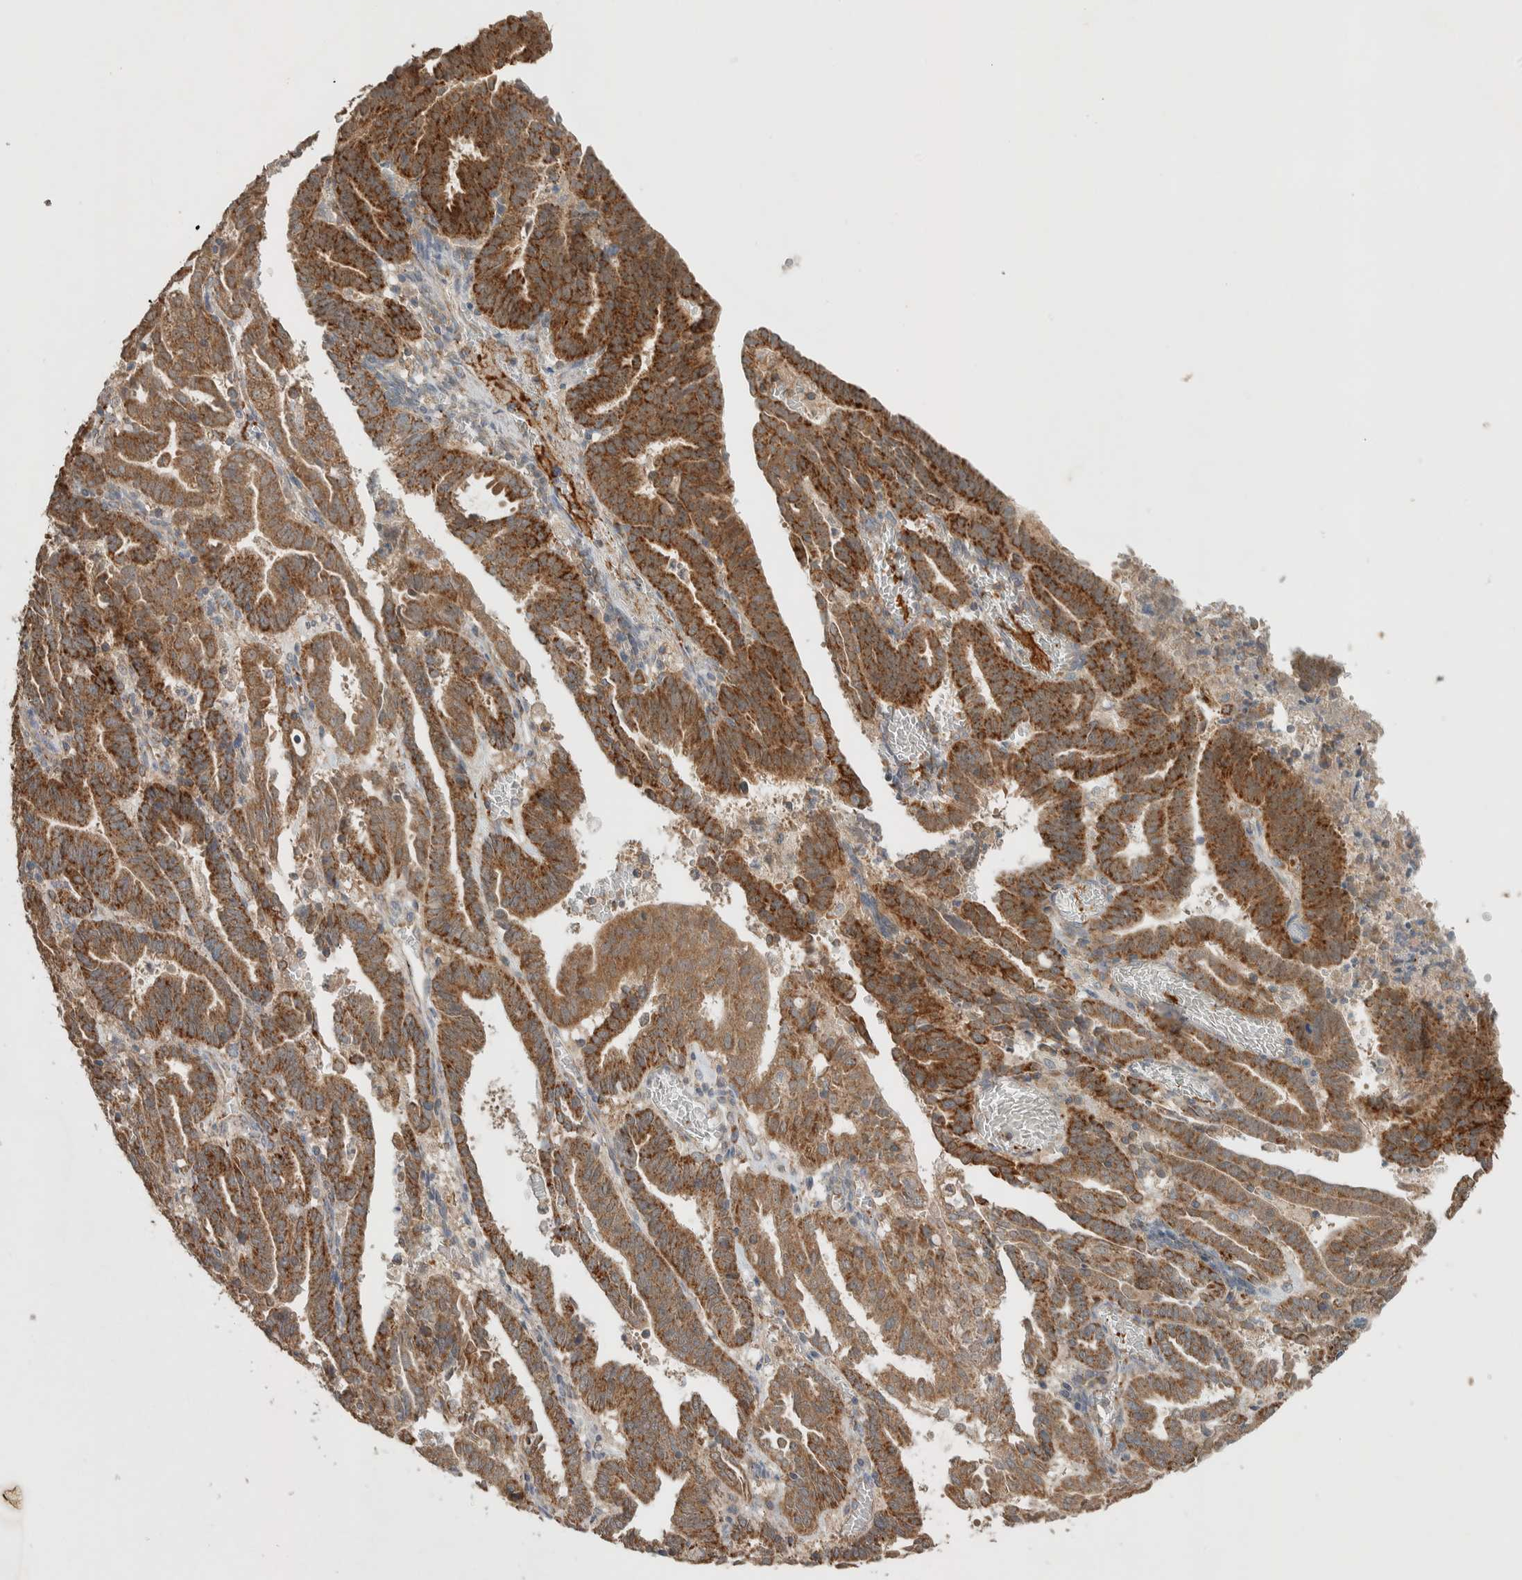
{"staining": {"intensity": "moderate", "quantity": ">75%", "location": "cytoplasmic/membranous"}, "tissue": "endometrial cancer", "cell_type": "Tumor cells", "image_type": "cancer", "snomed": [{"axis": "morphology", "description": "Adenocarcinoma, NOS"}, {"axis": "topography", "description": "Uterus"}], "caption": "Endometrial adenocarcinoma stained for a protein (brown) reveals moderate cytoplasmic/membranous positive expression in approximately >75% of tumor cells.", "gene": "DEPTOR", "patient": {"sex": "female", "age": 83}}